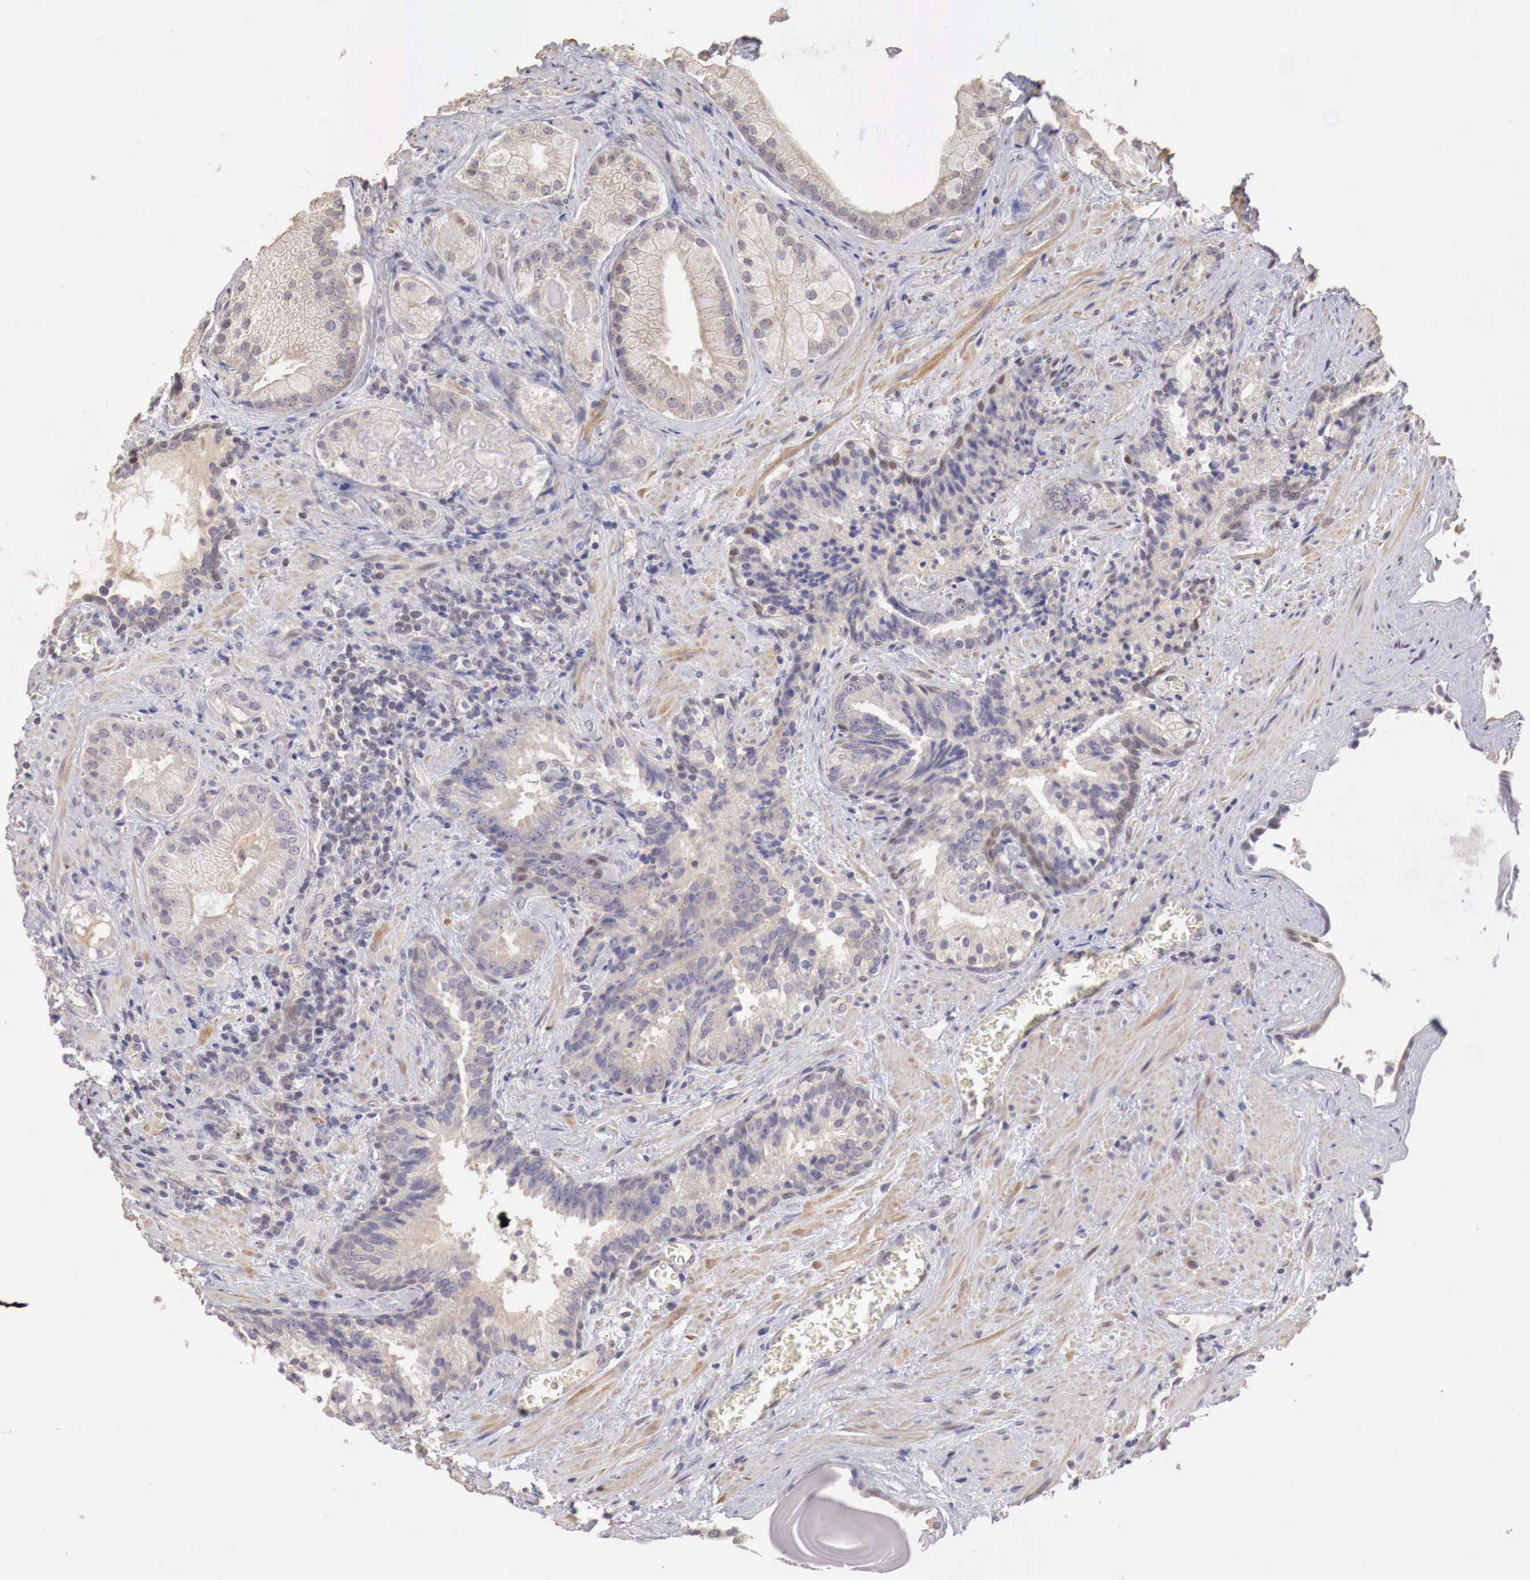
{"staining": {"intensity": "weak", "quantity": ">75%", "location": "cytoplasmic/membranous"}, "tissue": "prostate cancer", "cell_type": "Tumor cells", "image_type": "cancer", "snomed": [{"axis": "morphology", "description": "Adenocarcinoma, Medium grade"}, {"axis": "topography", "description": "Prostate"}], "caption": "Protein staining demonstrates weak cytoplasmic/membranous staining in approximately >75% of tumor cells in prostate cancer.", "gene": "TBC1D9", "patient": {"sex": "male", "age": 70}}